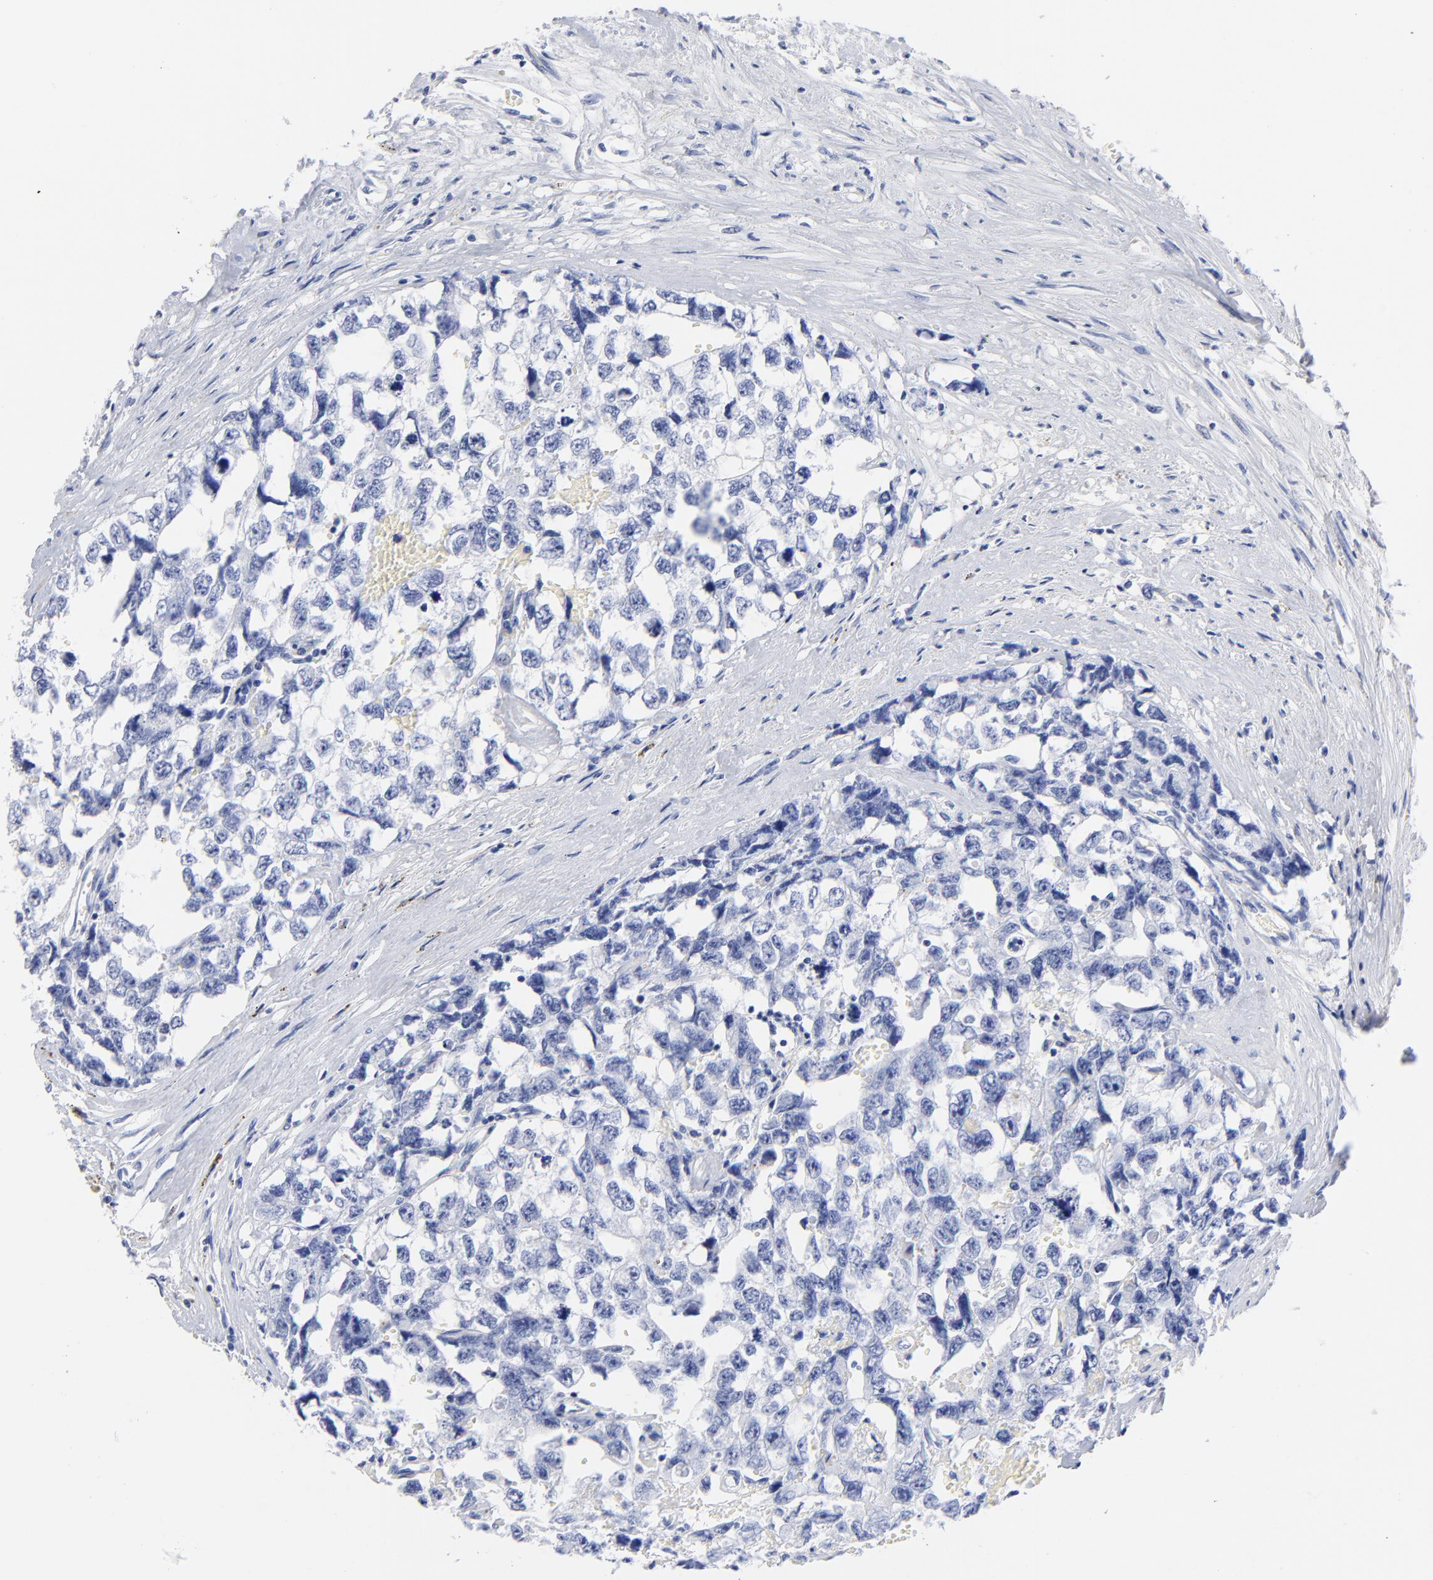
{"staining": {"intensity": "negative", "quantity": "none", "location": "none"}, "tissue": "testis cancer", "cell_type": "Tumor cells", "image_type": "cancer", "snomed": [{"axis": "morphology", "description": "Carcinoma, Embryonal, NOS"}, {"axis": "topography", "description": "Testis"}], "caption": "High power microscopy photomicrograph of an immunohistochemistry (IHC) image of testis cancer, revealing no significant positivity in tumor cells.", "gene": "ACY1", "patient": {"sex": "male", "age": 31}}